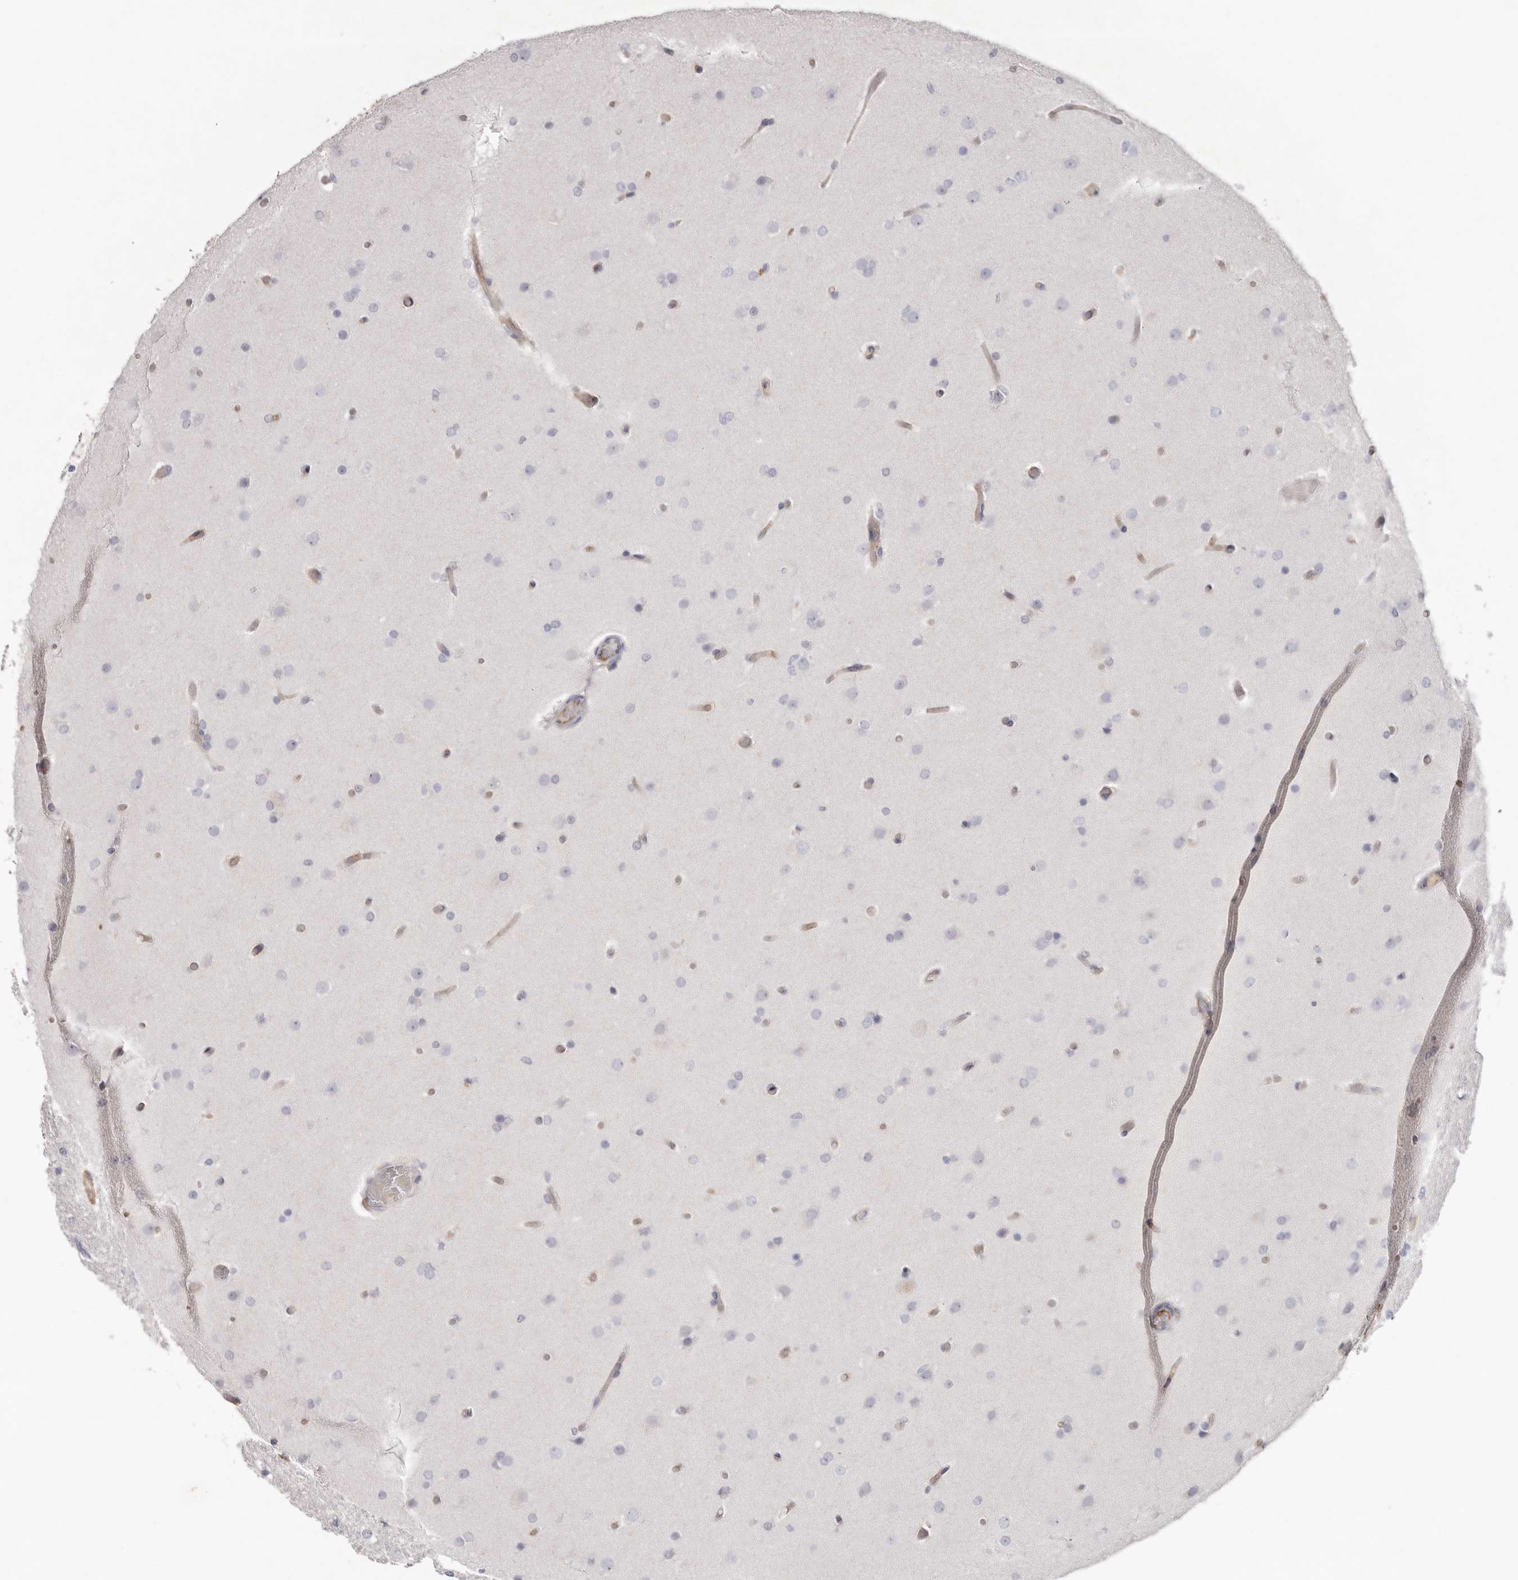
{"staining": {"intensity": "negative", "quantity": "none", "location": "none"}, "tissue": "glioma", "cell_type": "Tumor cells", "image_type": "cancer", "snomed": [{"axis": "morphology", "description": "Glioma, malignant, High grade"}, {"axis": "topography", "description": "Cerebral cortex"}], "caption": "Protein analysis of glioma displays no significant staining in tumor cells.", "gene": "LRRC66", "patient": {"sex": "female", "age": 36}}